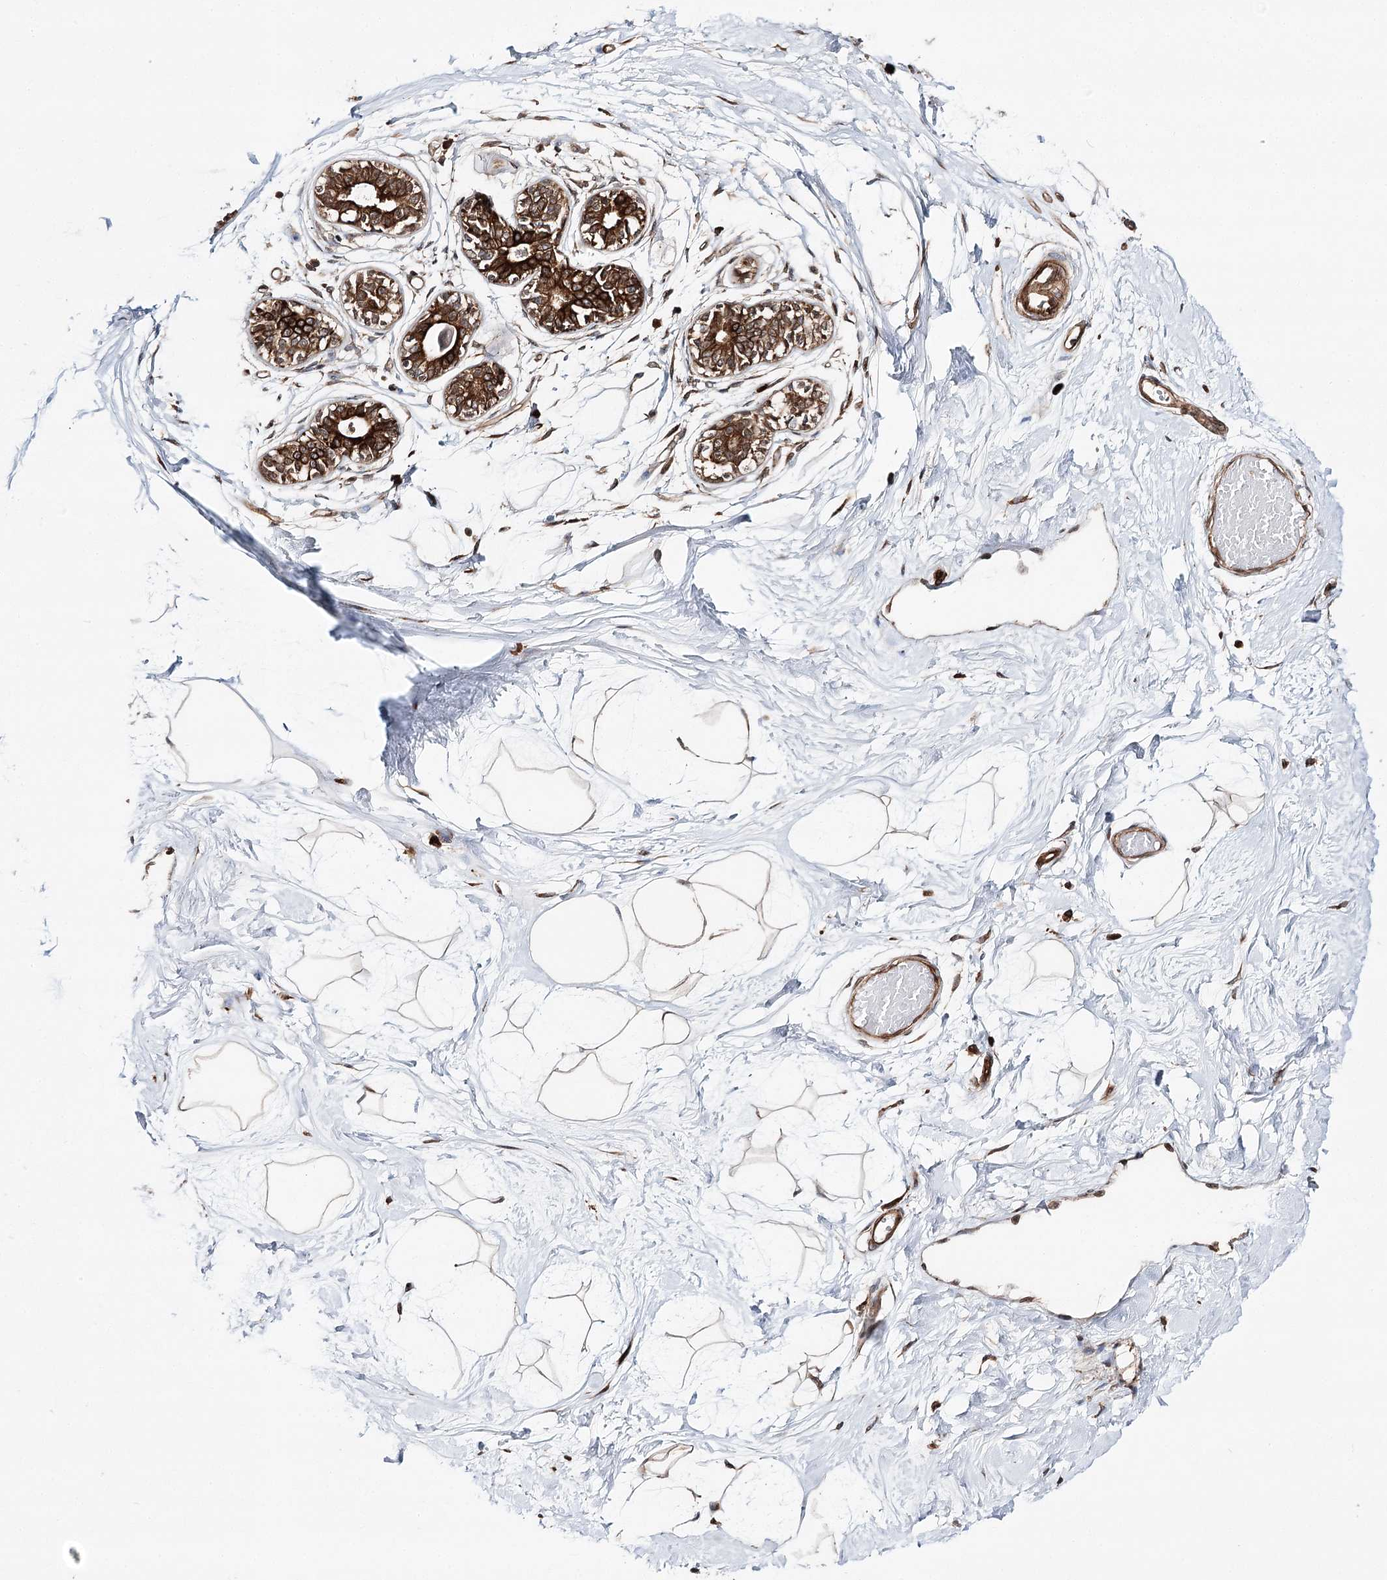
{"staining": {"intensity": "moderate", "quantity": "25%-75%", "location": "cytoplasmic/membranous,nuclear"}, "tissue": "breast", "cell_type": "Adipocytes", "image_type": "normal", "snomed": [{"axis": "morphology", "description": "Normal tissue, NOS"}, {"axis": "topography", "description": "Breast"}], "caption": "Moderate cytoplasmic/membranous,nuclear staining is present in approximately 25%-75% of adipocytes in unremarkable breast.", "gene": "DNAJB14", "patient": {"sex": "female", "age": 45}}